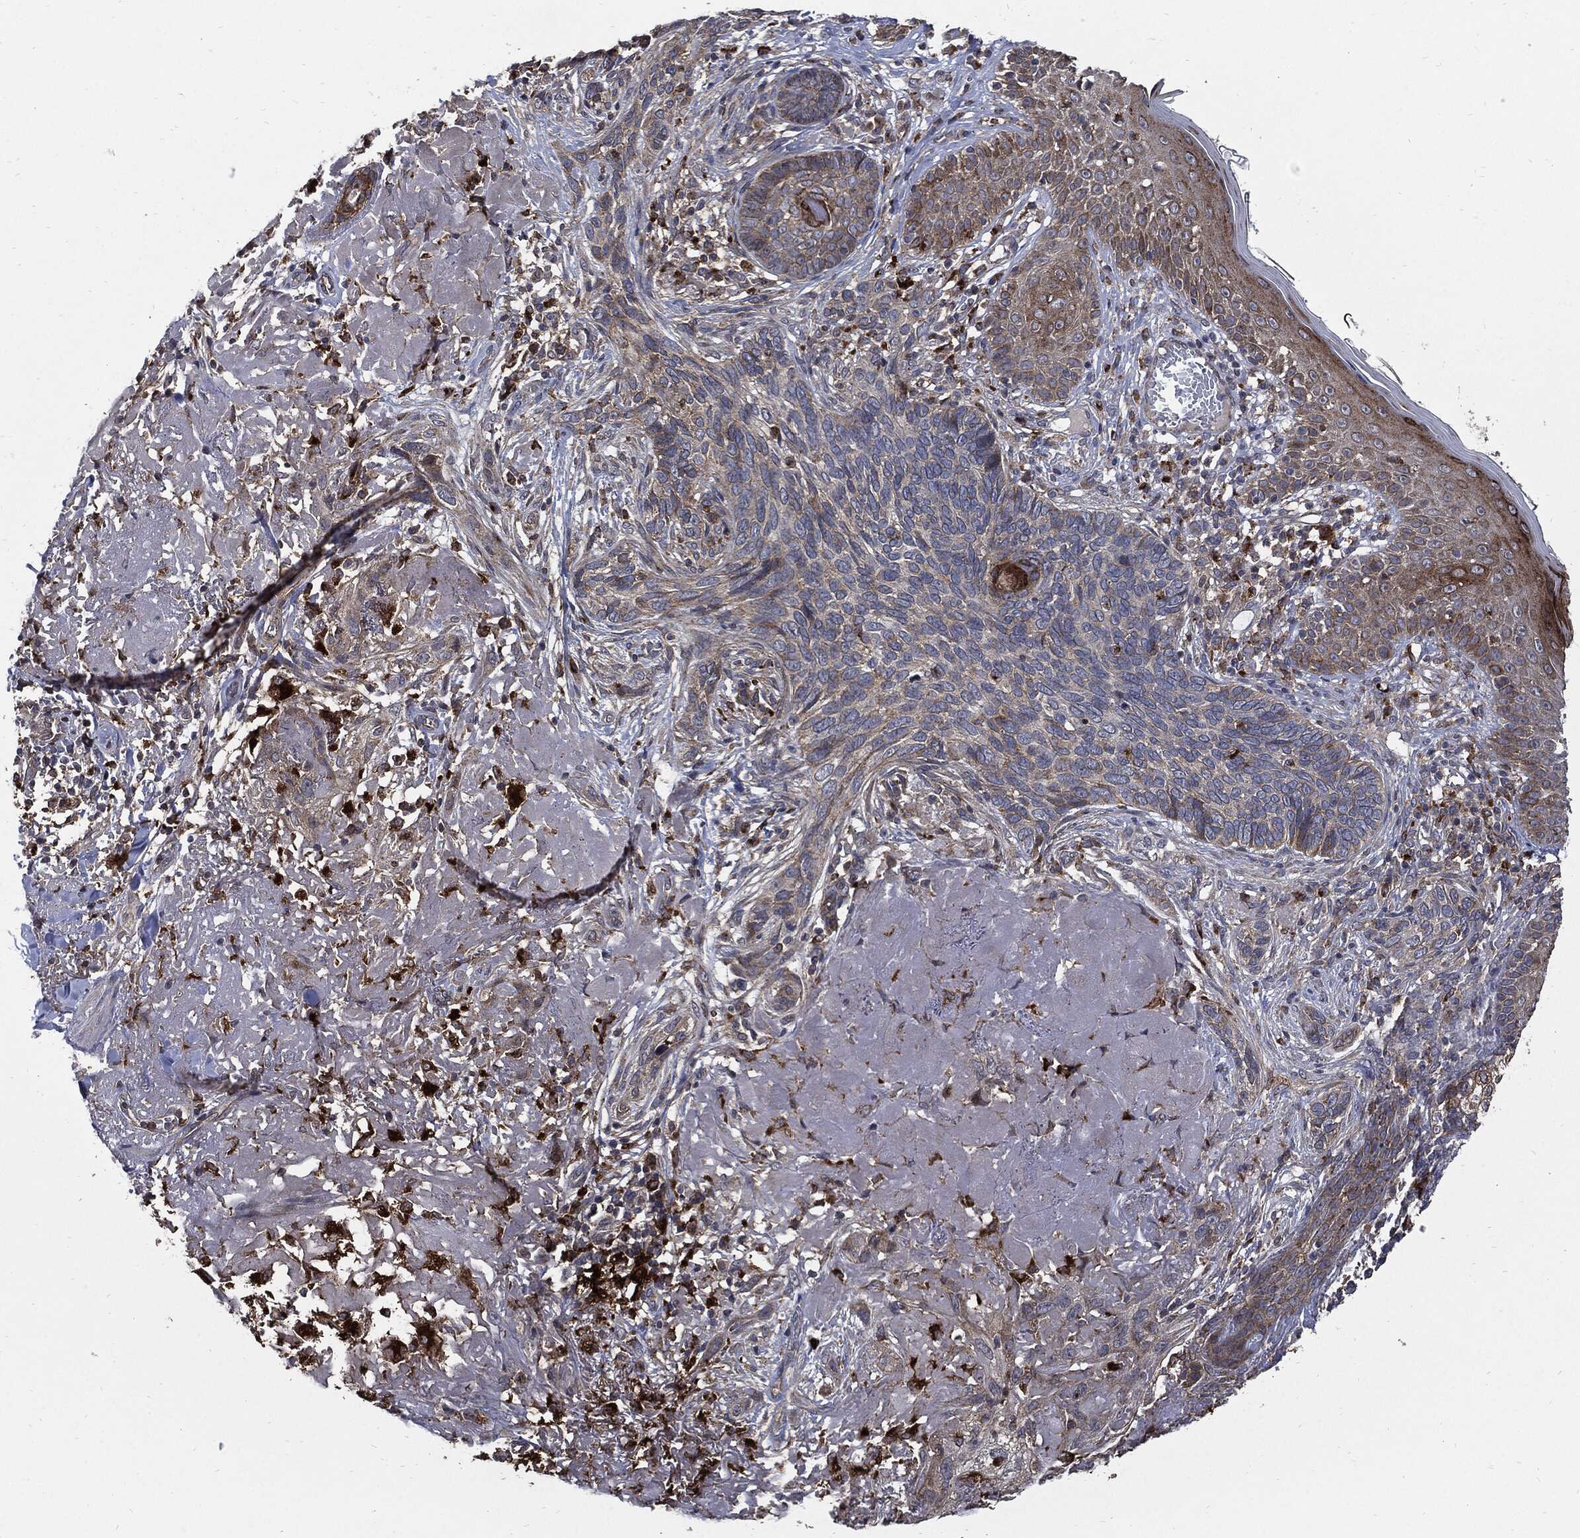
{"staining": {"intensity": "negative", "quantity": "none", "location": "none"}, "tissue": "skin cancer", "cell_type": "Tumor cells", "image_type": "cancer", "snomed": [{"axis": "morphology", "description": "Basal cell carcinoma"}, {"axis": "topography", "description": "Skin"}], "caption": "Skin basal cell carcinoma stained for a protein using IHC reveals no staining tumor cells.", "gene": "SLC31A2", "patient": {"sex": "male", "age": 91}}